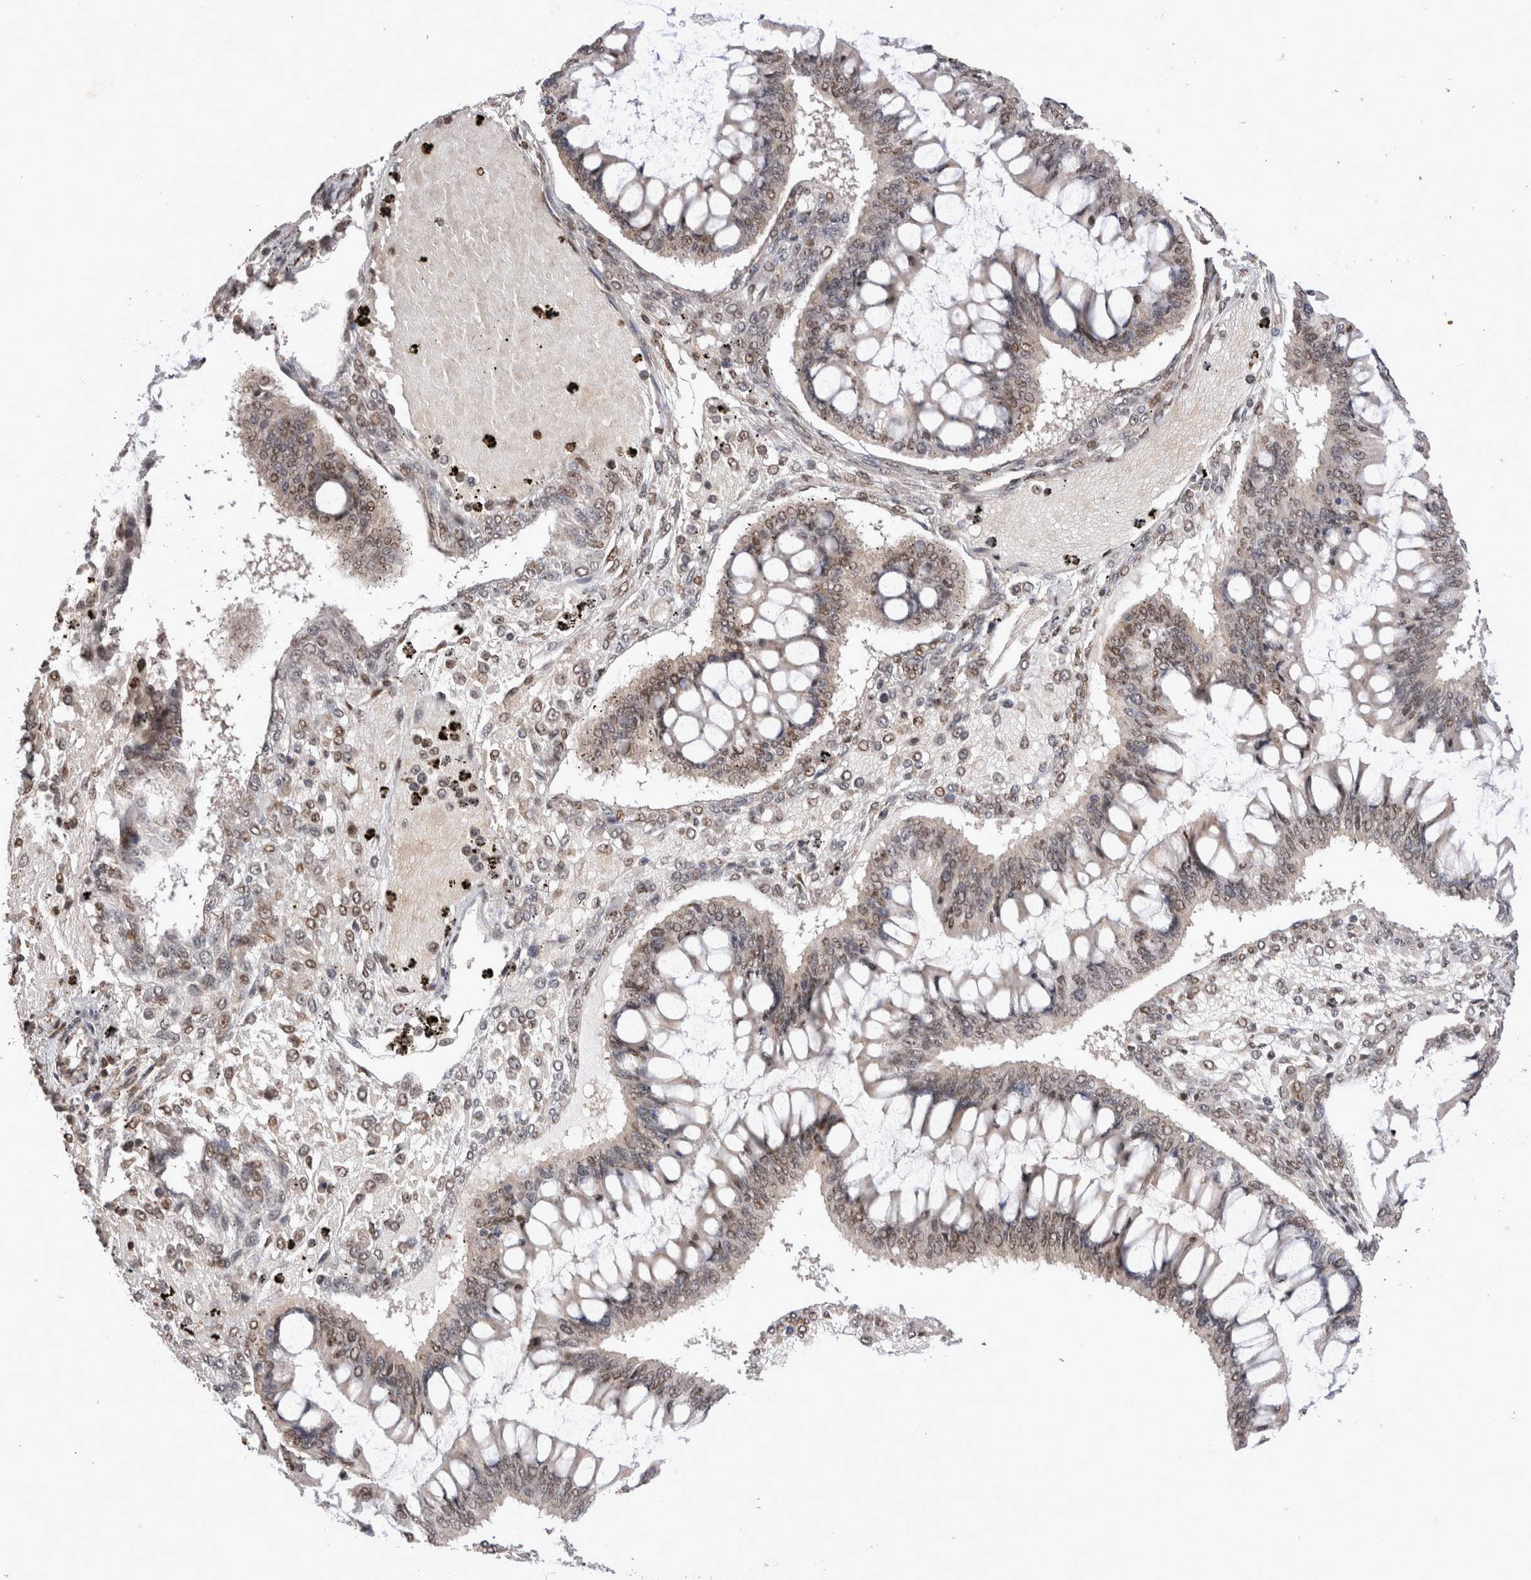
{"staining": {"intensity": "moderate", "quantity": ">75%", "location": "nuclear"}, "tissue": "ovarian cancer", "cell_type": "Tumor cells", "image_type": "cancer", "snomed": [{"axis": "morphology", "description": "Cystadenocarcinoma, mucinous, NOS"}, {"axis": "topography", "description": "Ovary"}], "caption": "Immunohistochemical staining of human ovarian cancer shows medium levels of moderate nuclear expression in about >75% of tumor cells. The staining was performed using DAB, with brown indicating positive protein expression. Nuclei are stained blue with hematoxylin.", "gene": "STK11", "patient": {"sex": "female", "age": 73}}